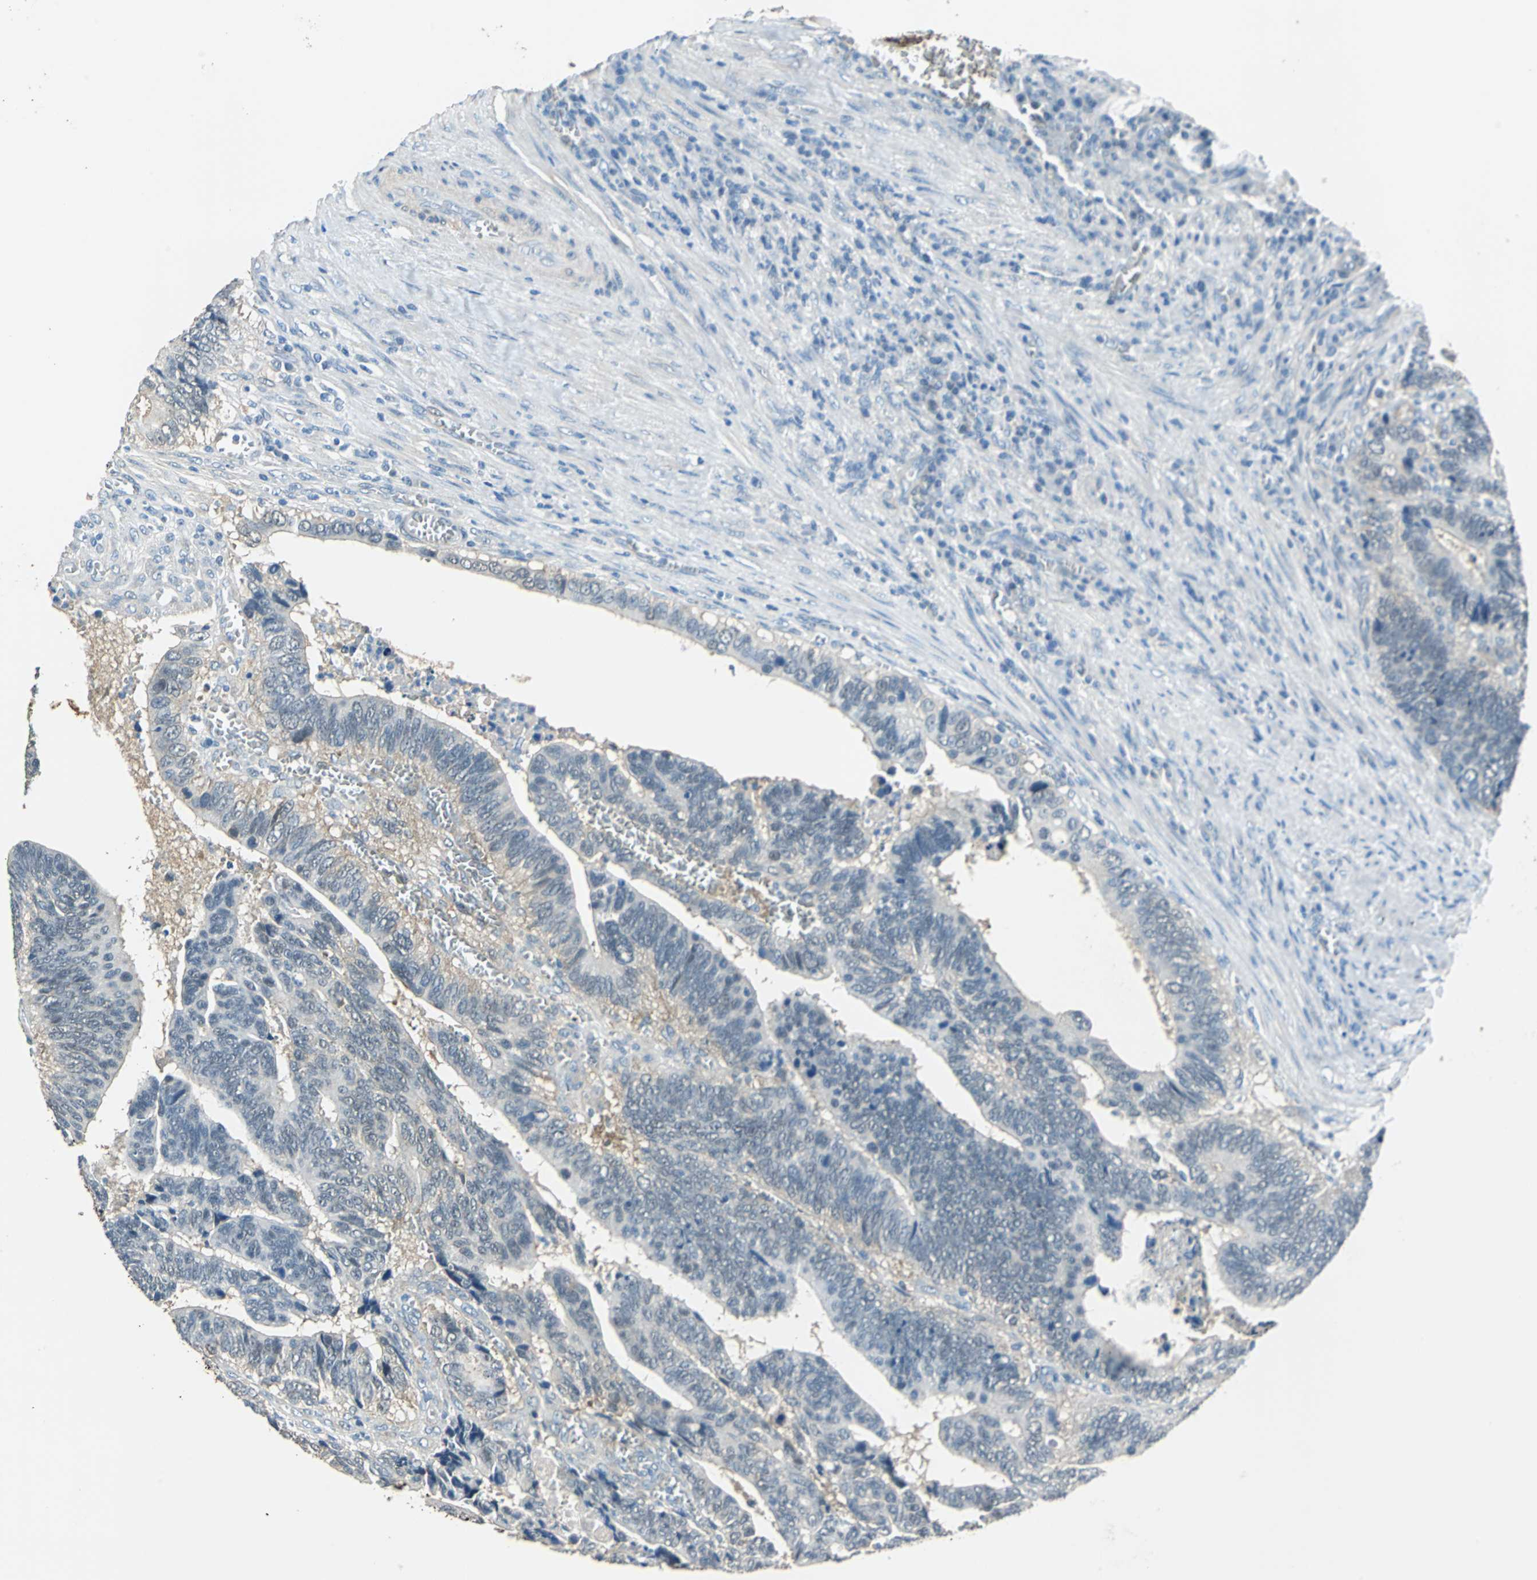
{"staining": {"intensity": "weak", "quantity": "<25%", "location": "cytoplasmic/membranous"}, "tissue": "colorectal cancer", "cell_type": "Tumor cells", "image_type": "cancer", "snomed": [{"axis": "morphology", "description": "Adenocarcinoma, NOS"}, {"axis": "topography", "description": "Colon"}], "caption": "High power microscopy photomicrograph of an immunohistochemistry photomicrograph of adenocarcinoma (colorectal), revealing no significant staining in tumor cells.", "gene": "FKBP4", "patient": {"sex": "male", "age": 72}}